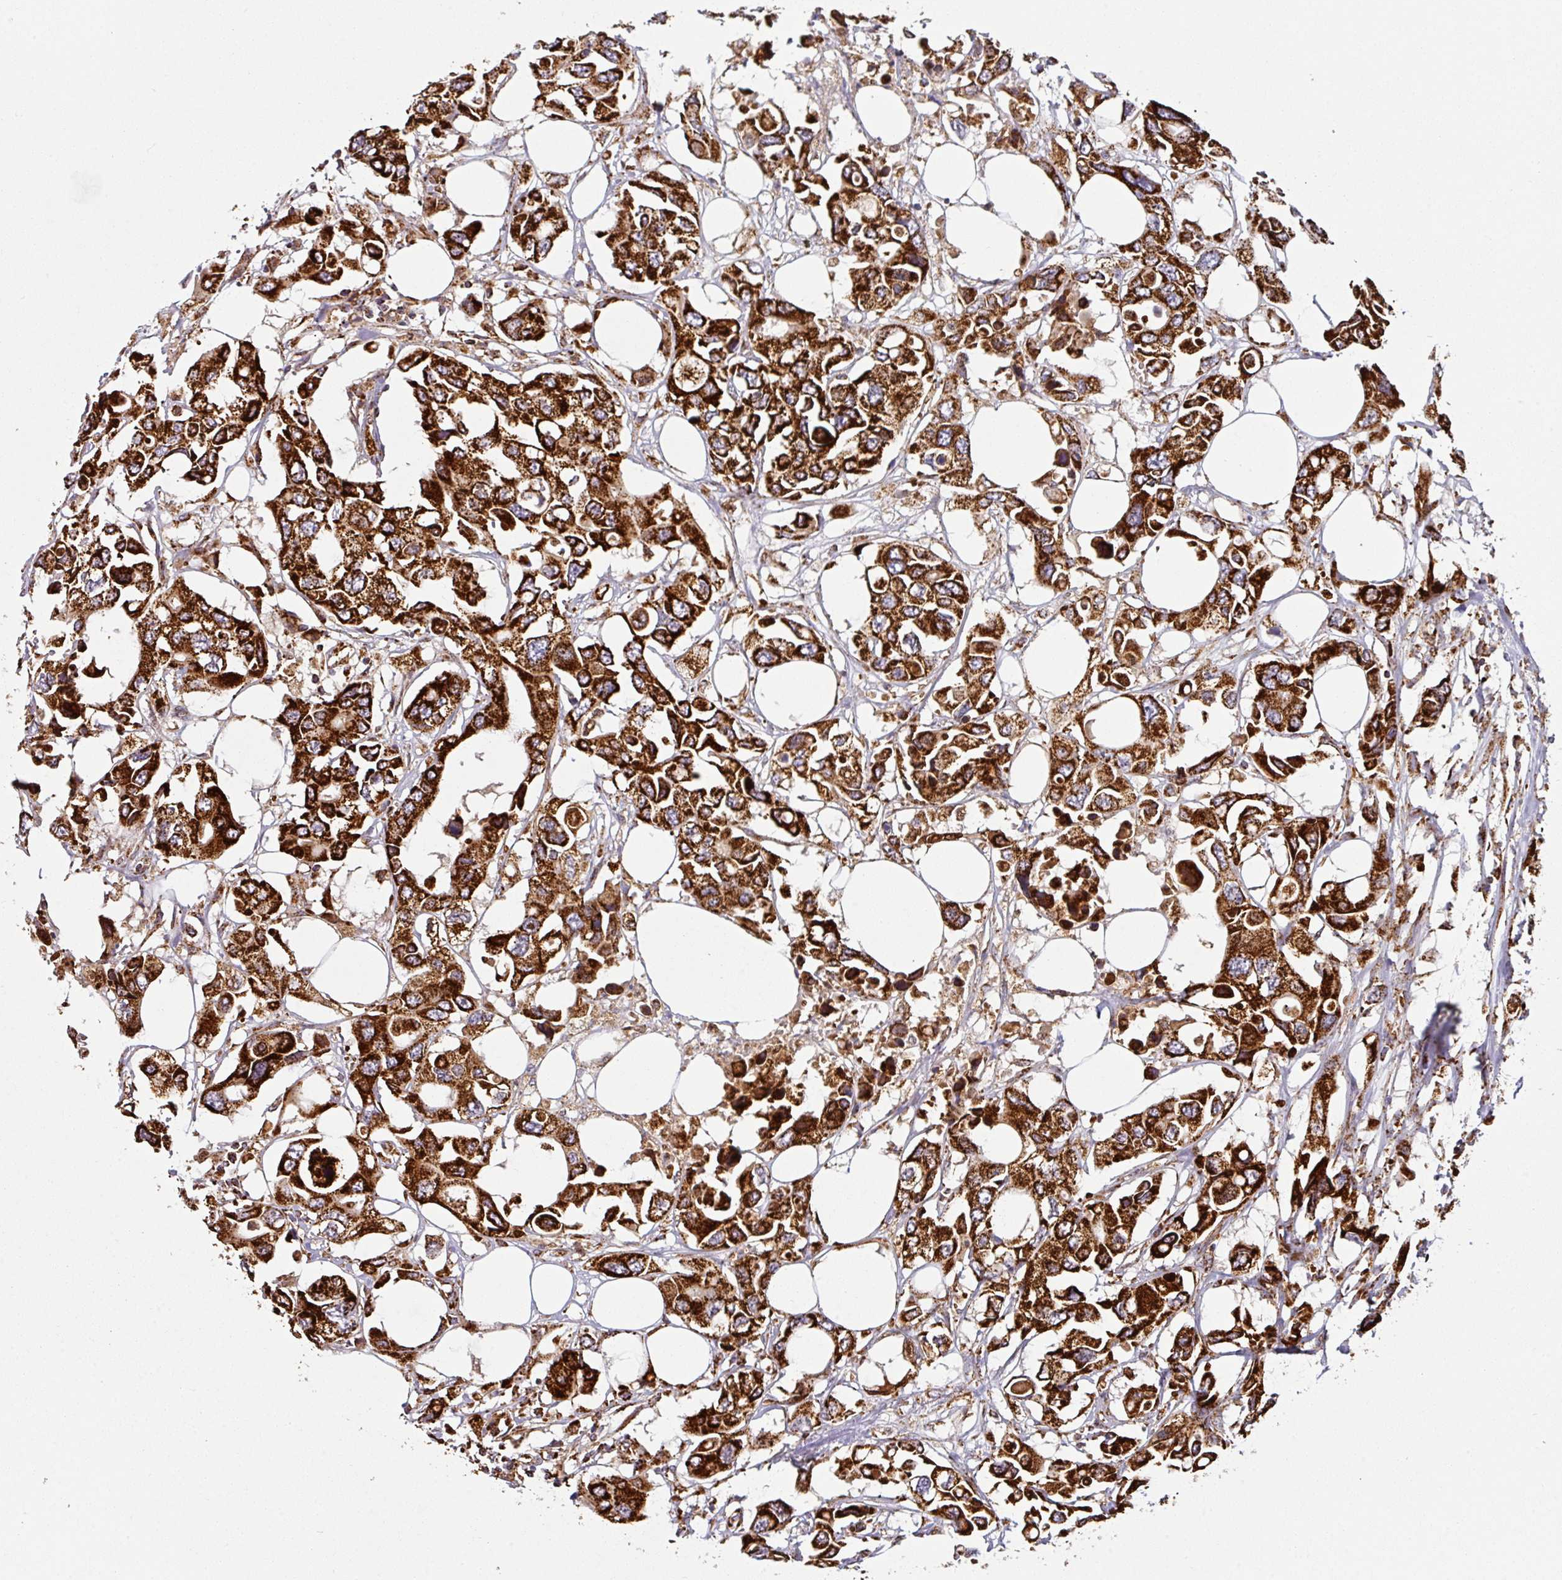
{"staining": {"intensity": "strong", "quantity": ">75%", "location": "cytoplasmic/membranous"}, "tissue": "colorectal cancer", "cell_type": "Tumor cells", "image_type": "cancer", "snomed": [{"axis": "morphology", "description": "Adenocarcinoma, NOS"}, {"axis": "topography", "description": "Colon"}], "caption": "Colorectal adenocarcinoma stained with a protein marker shows strong staining in tumor cells.", "gene": "TRAP1", "patient": {"sex": "male", "age": 77}}